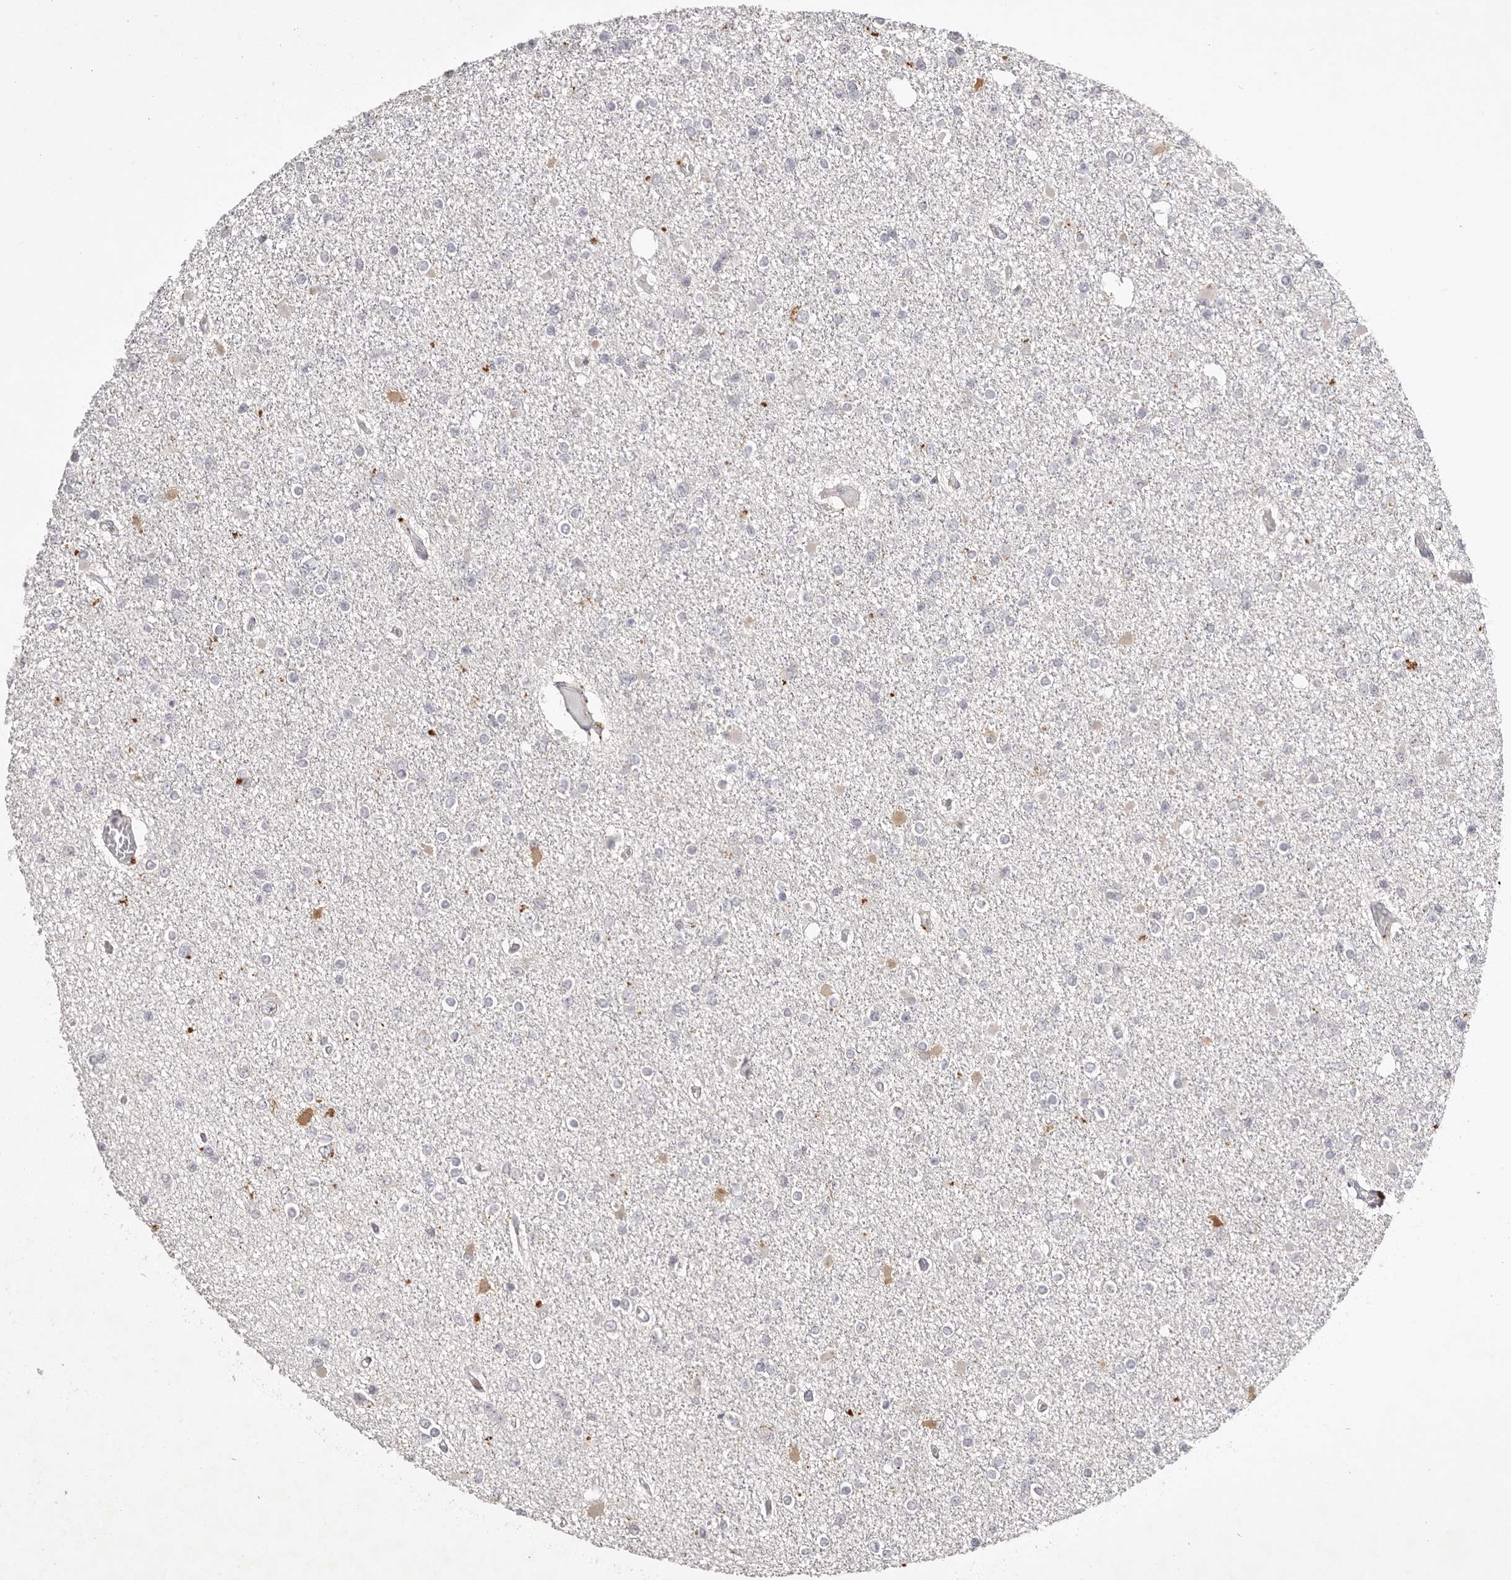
{"staining": {"intensity": "negative", "quantity": "none", "location": "none"}, "tissue": "glioma", "cell_type": "Tumor cells", "image_type": "cancer", "snomed": [{"axis": "morphology", "description": "Glioma, malignant, Low grade"}, {"axis": "topography", "description": "Brain"}], "caption": "Low-grade glioma (malignant) was stained to show a protein in brown. There is no significant expression in tumor cells. (DAB IHC visualized using brightfield microscopy, high magnification).", "gene": "SCUBE2", "patient": {"sex": "female", "age": 22}}